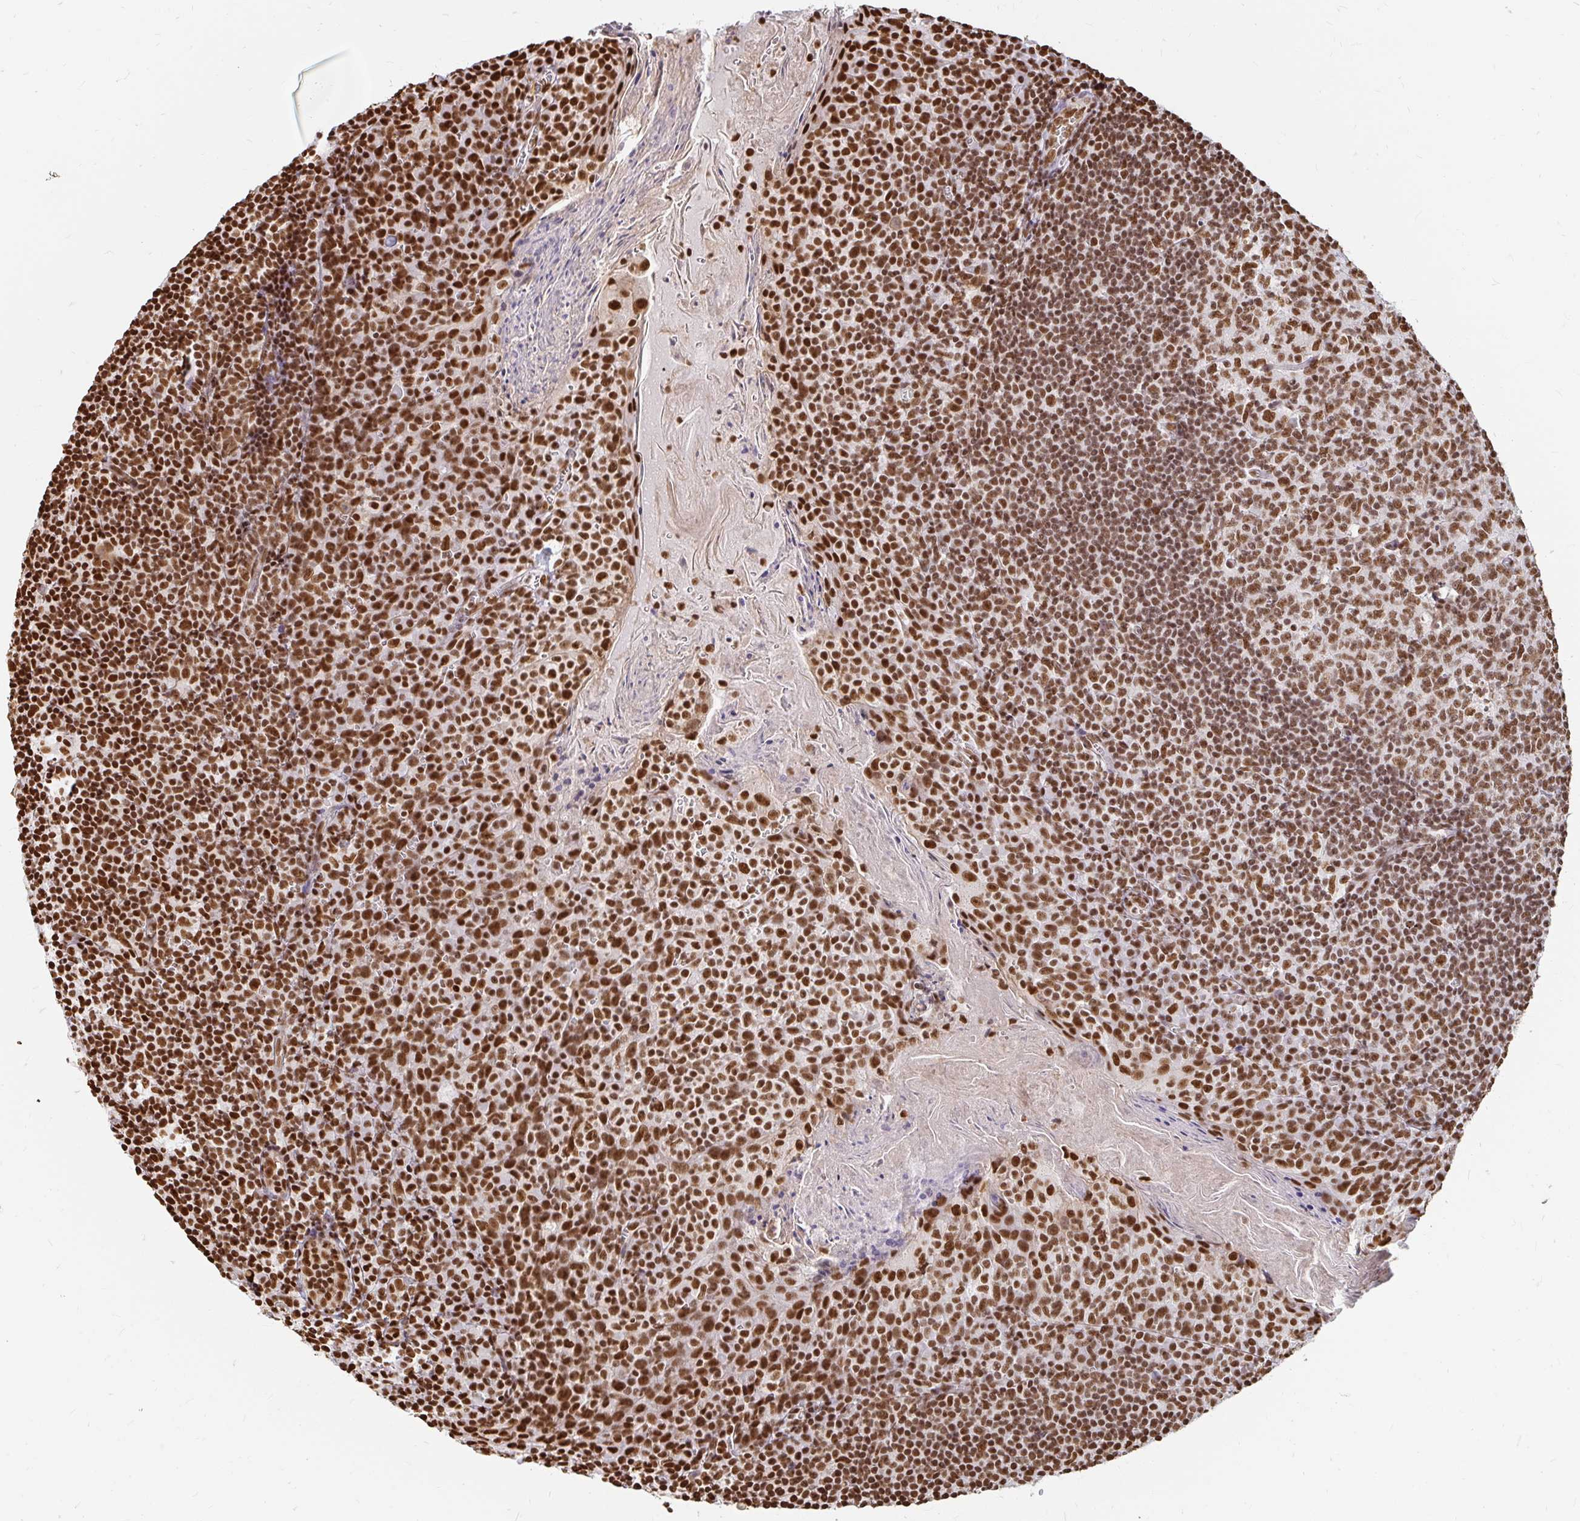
{"staining": {"intensity": "strong", "quantity": ">75%", "location": "nuclear"}, "tissue": "tonsil", "cell_type": "Germinal center cells", "image_type": "normal", "snomed": [{"axis": "morphology", "description": "Normal tissue, NOS"}, {"axis": "topography", "description": "Tonsil"}], "caption": "Immunohistochemistry micrograph of benign human tonsil stained for a protein (brown), which shows high levels of strong nuclear positivity in about >75% of germinal center cells.", "gene": "HNRNPU", "patient": {"sex": "male", "age": 27}}